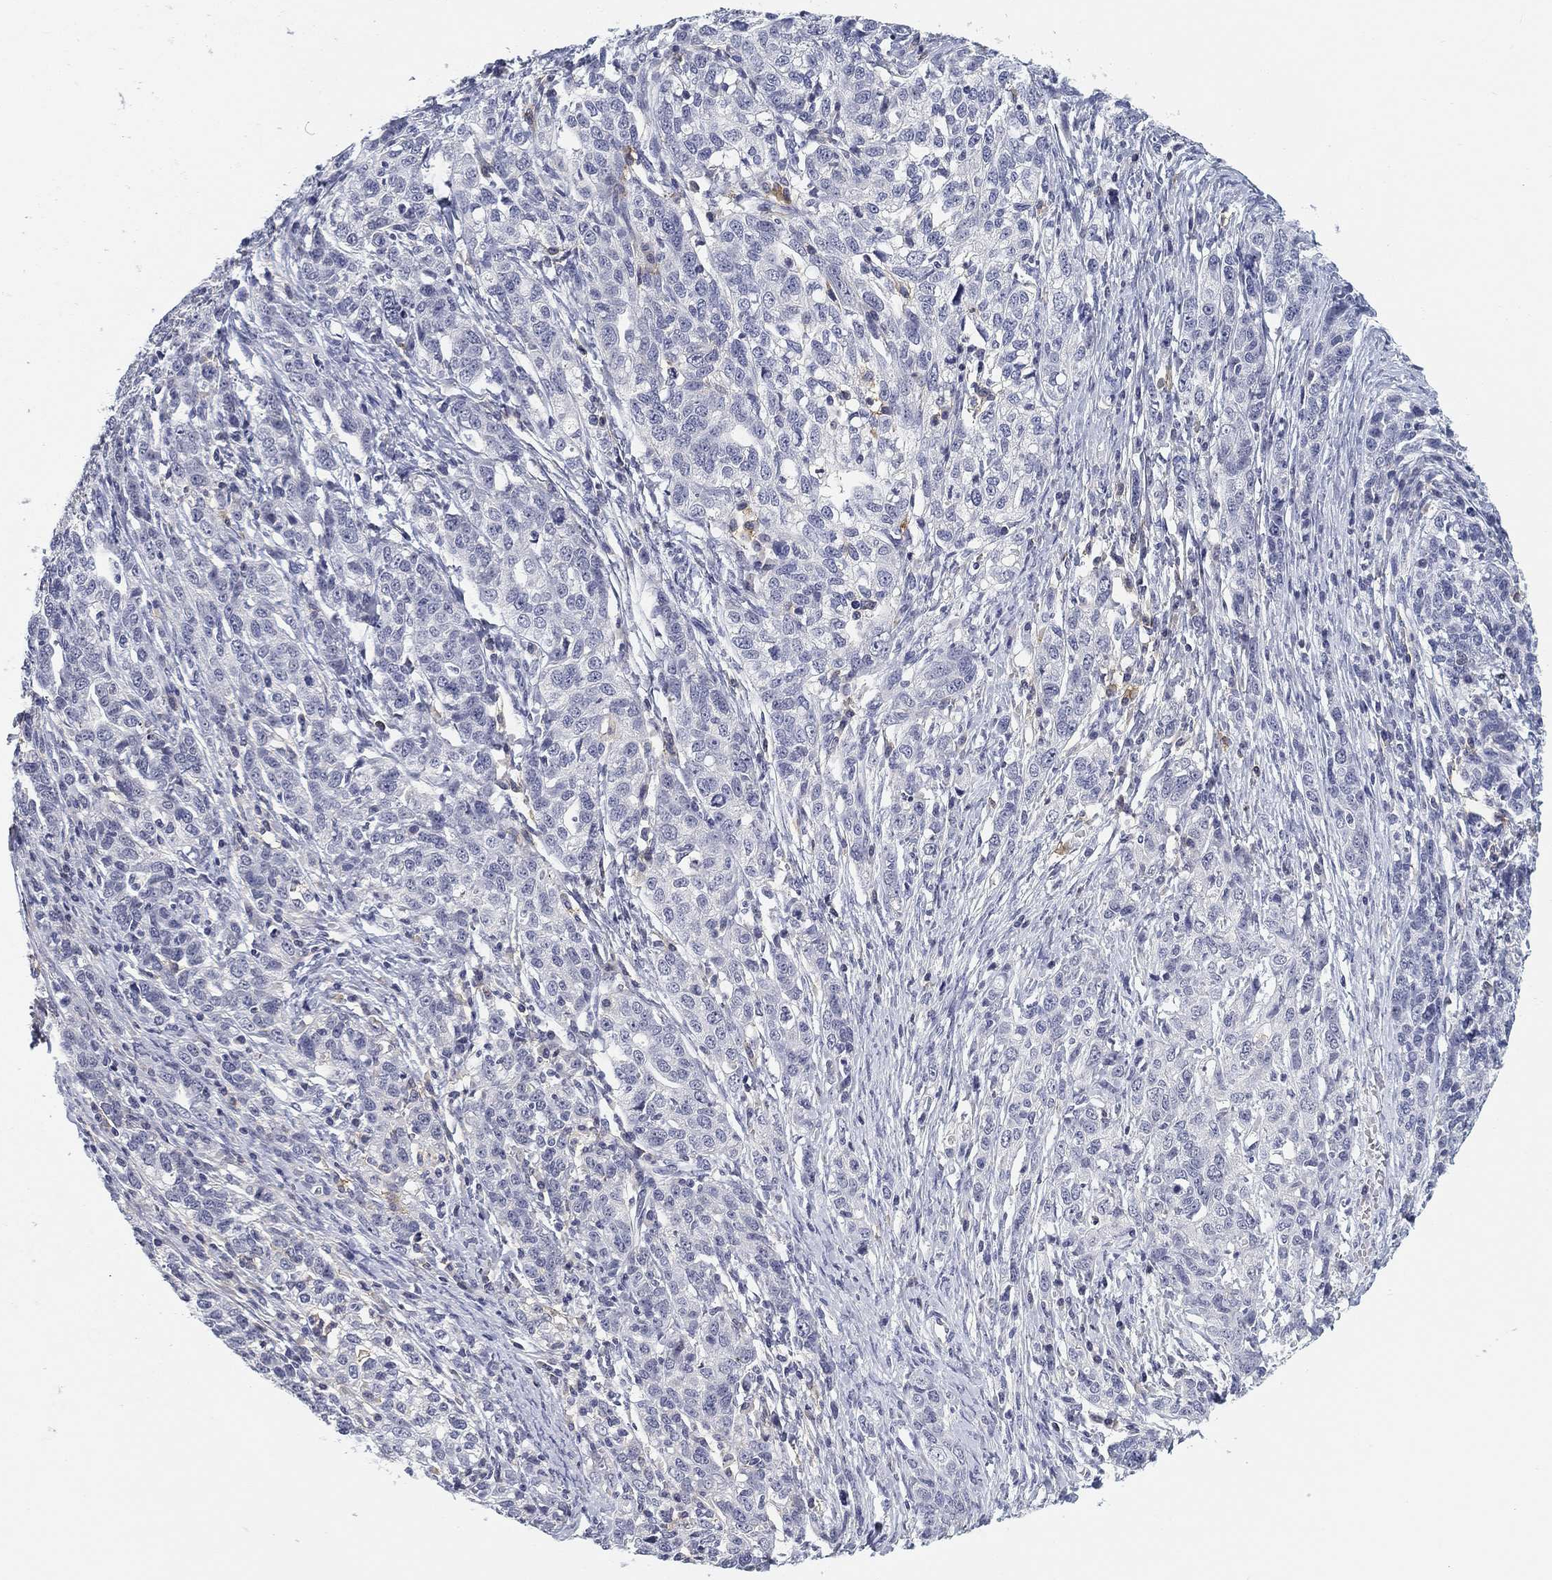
{"staining": {"intensity": "negative", "quantity": "none", "location": "none"}, "tissue": "ovarian cancer", "cell_type": "Tumor cells", "image_type": "cancer", "snomed": [{"axis": "morphology", "description": "Cystadenocarcinoma, serous, NOS"}, {"axis": "topography", "description": "Ovary"}], "caption": "High power microscopy histopathology image of an IHC histopathology image of ovarian cancer, revealing no significant positivity in tumor cells. (DAB (3,3'-diaminobenzidine) immunohistochemistry (IHC), high magnification).", "gene": "SLC2A5", "patient": {"sex": "female", "age": 71}}